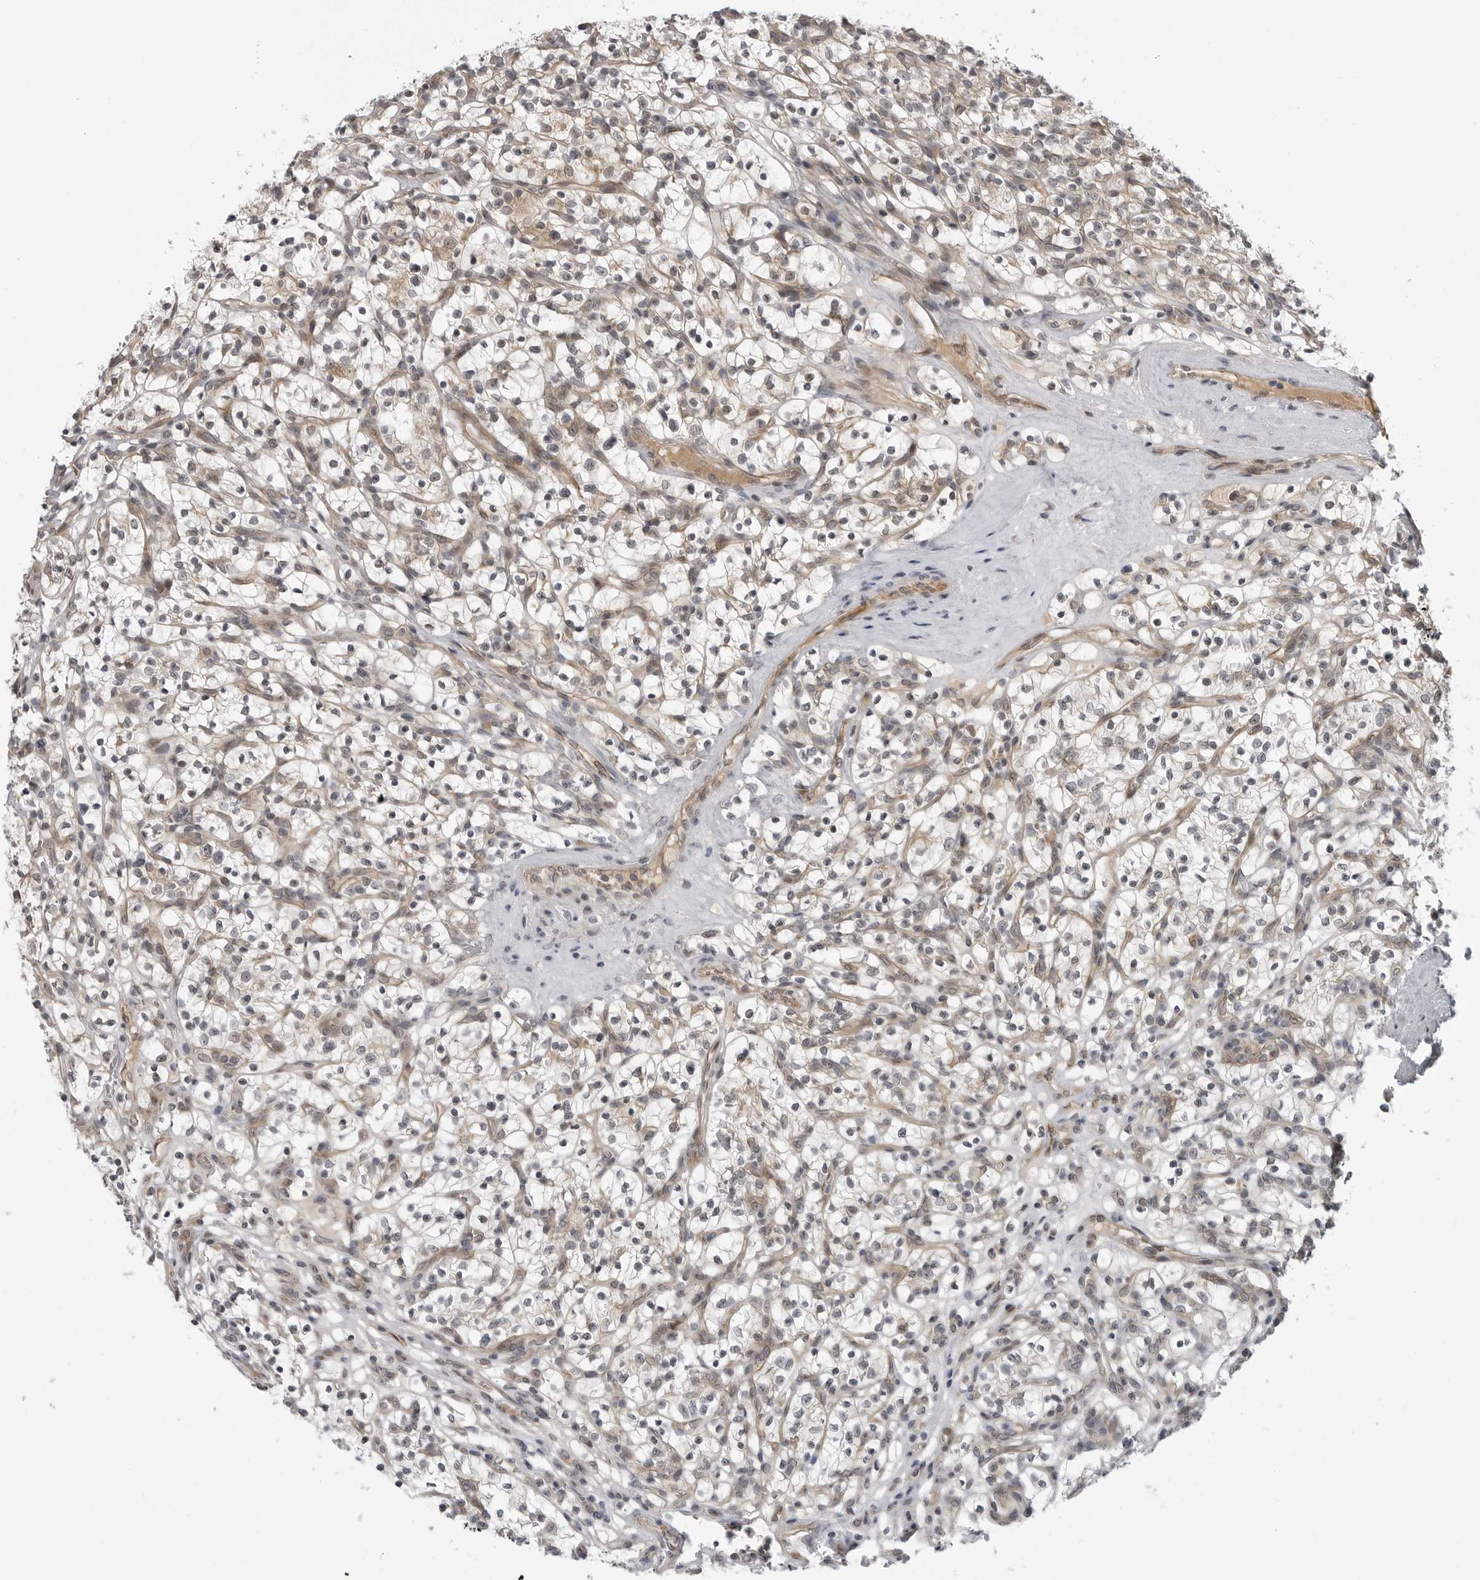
{"staining": {"intensity": "negative", "quantity": "none", "location": "none"}, "tissue": "renal cancer", "cell_type": "Tumor cells", "image_type": "cancer", "snomed": [{"axis": "morphology", "description": "Adenocarcinoma, NOS"}, {"axis": "topography", "description": "Kidney"}], "caption": "Tumor cells are negative for protein expression in human adenocarcinoma (renal).", "gene": "LRRC45", "patient": {"sex": "female", "age": 57}}